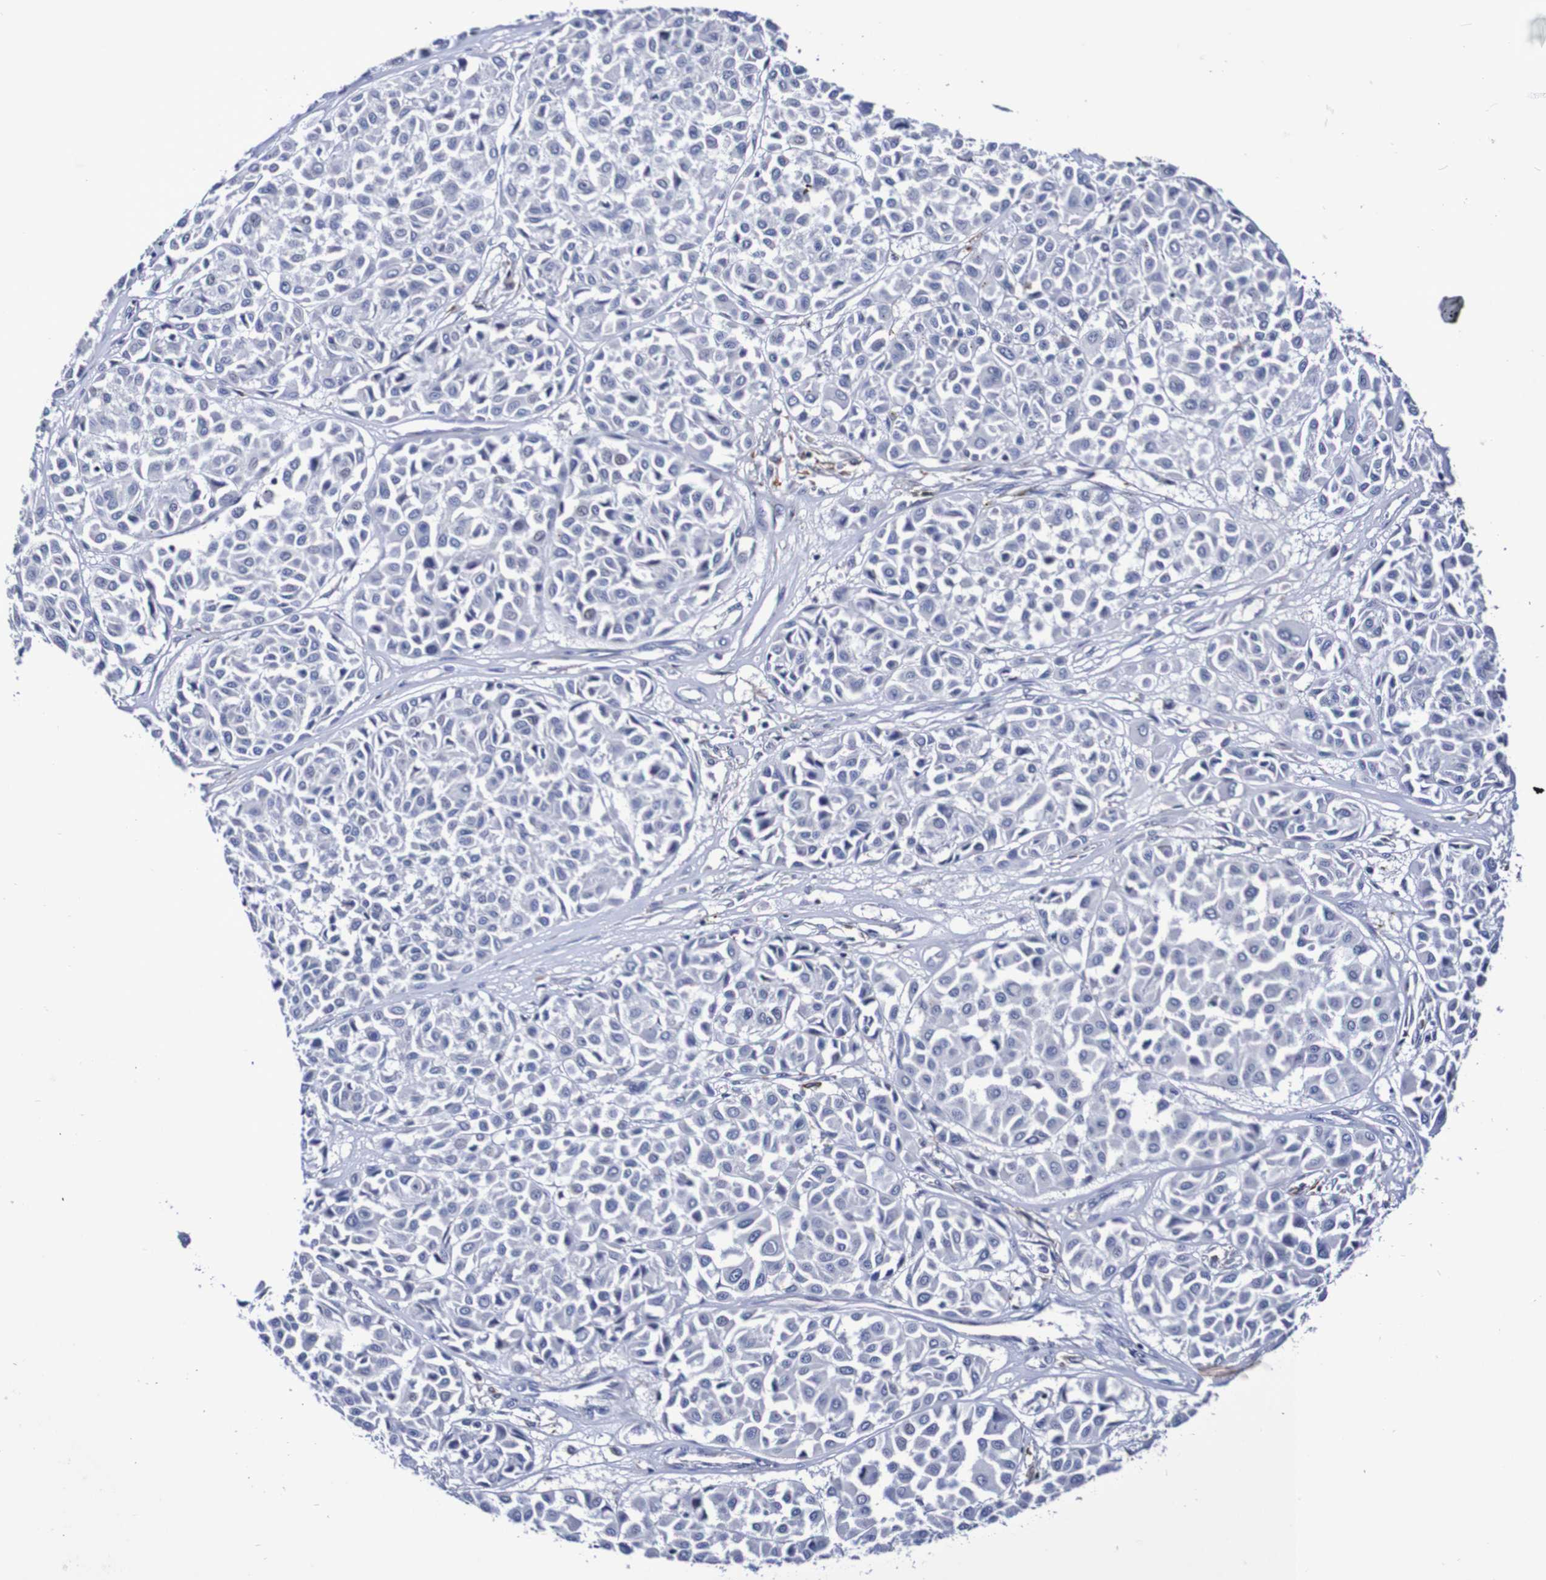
{"staining": {"intensity": "negative", "quantity": "none", "location": "none"}, "tissue": "melanoma", "cell_type": "Tumor cells", "image_type": "cancer", "snomed": [{"axis": "morphology", "description": "Malignant melanoma, Metastatic site"}, {"axis": "topography", "description": "Soft tissue"}], "caption": "The immunohistochemistry (IHC) photomicrograph has no significant staining in tumor cells of malignant melanoma (metastatic site) tissue. (DAB (3,3'-diaminobenzidine) immunohistochemistry (IHC), high magnification).", "gene": "SEZ6", "patient": {"sex": "male", "age": 41}}